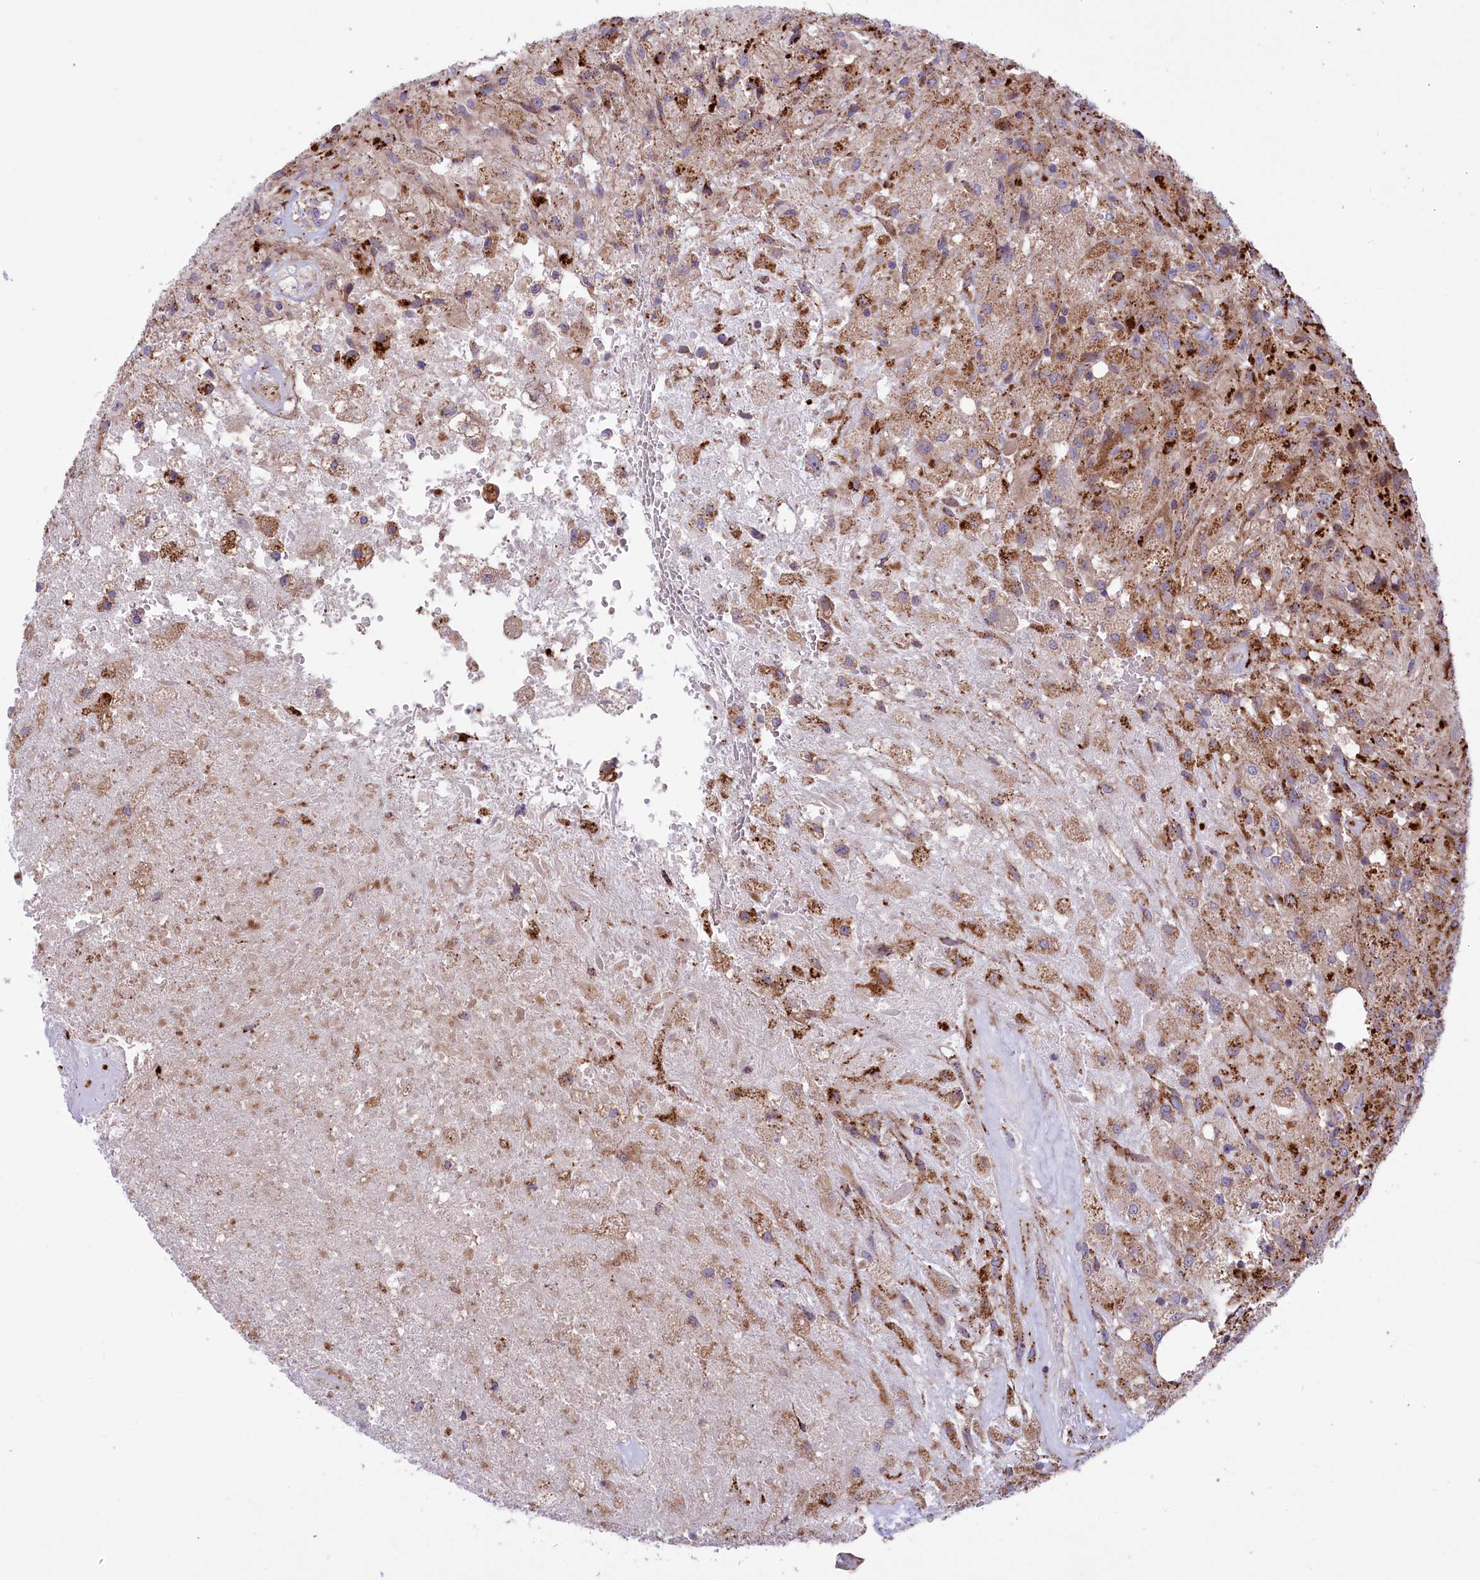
{"staining": {"intensity": "moderate", "quantity": "<25%", "location": "cytoplasmic/membranous"}, "tissue": "glioma", "cell_type": "Tumor cells", "image_type": "cancer", "snomed": [{"axis": "morphology", "description": "Glioma, malignant, High grade"}, {"axis": "topography", "description": "Brain"}], "caption": "IHC photomicrograph of malignant high-grade glioma stained for a protein (brown), which reveals low levels of moderate cytoplasmic/membranous expression in approximately <25% of tumor cells.", "gene": "MAN2B1", "patient": {"sex": "male", "age": 56}}